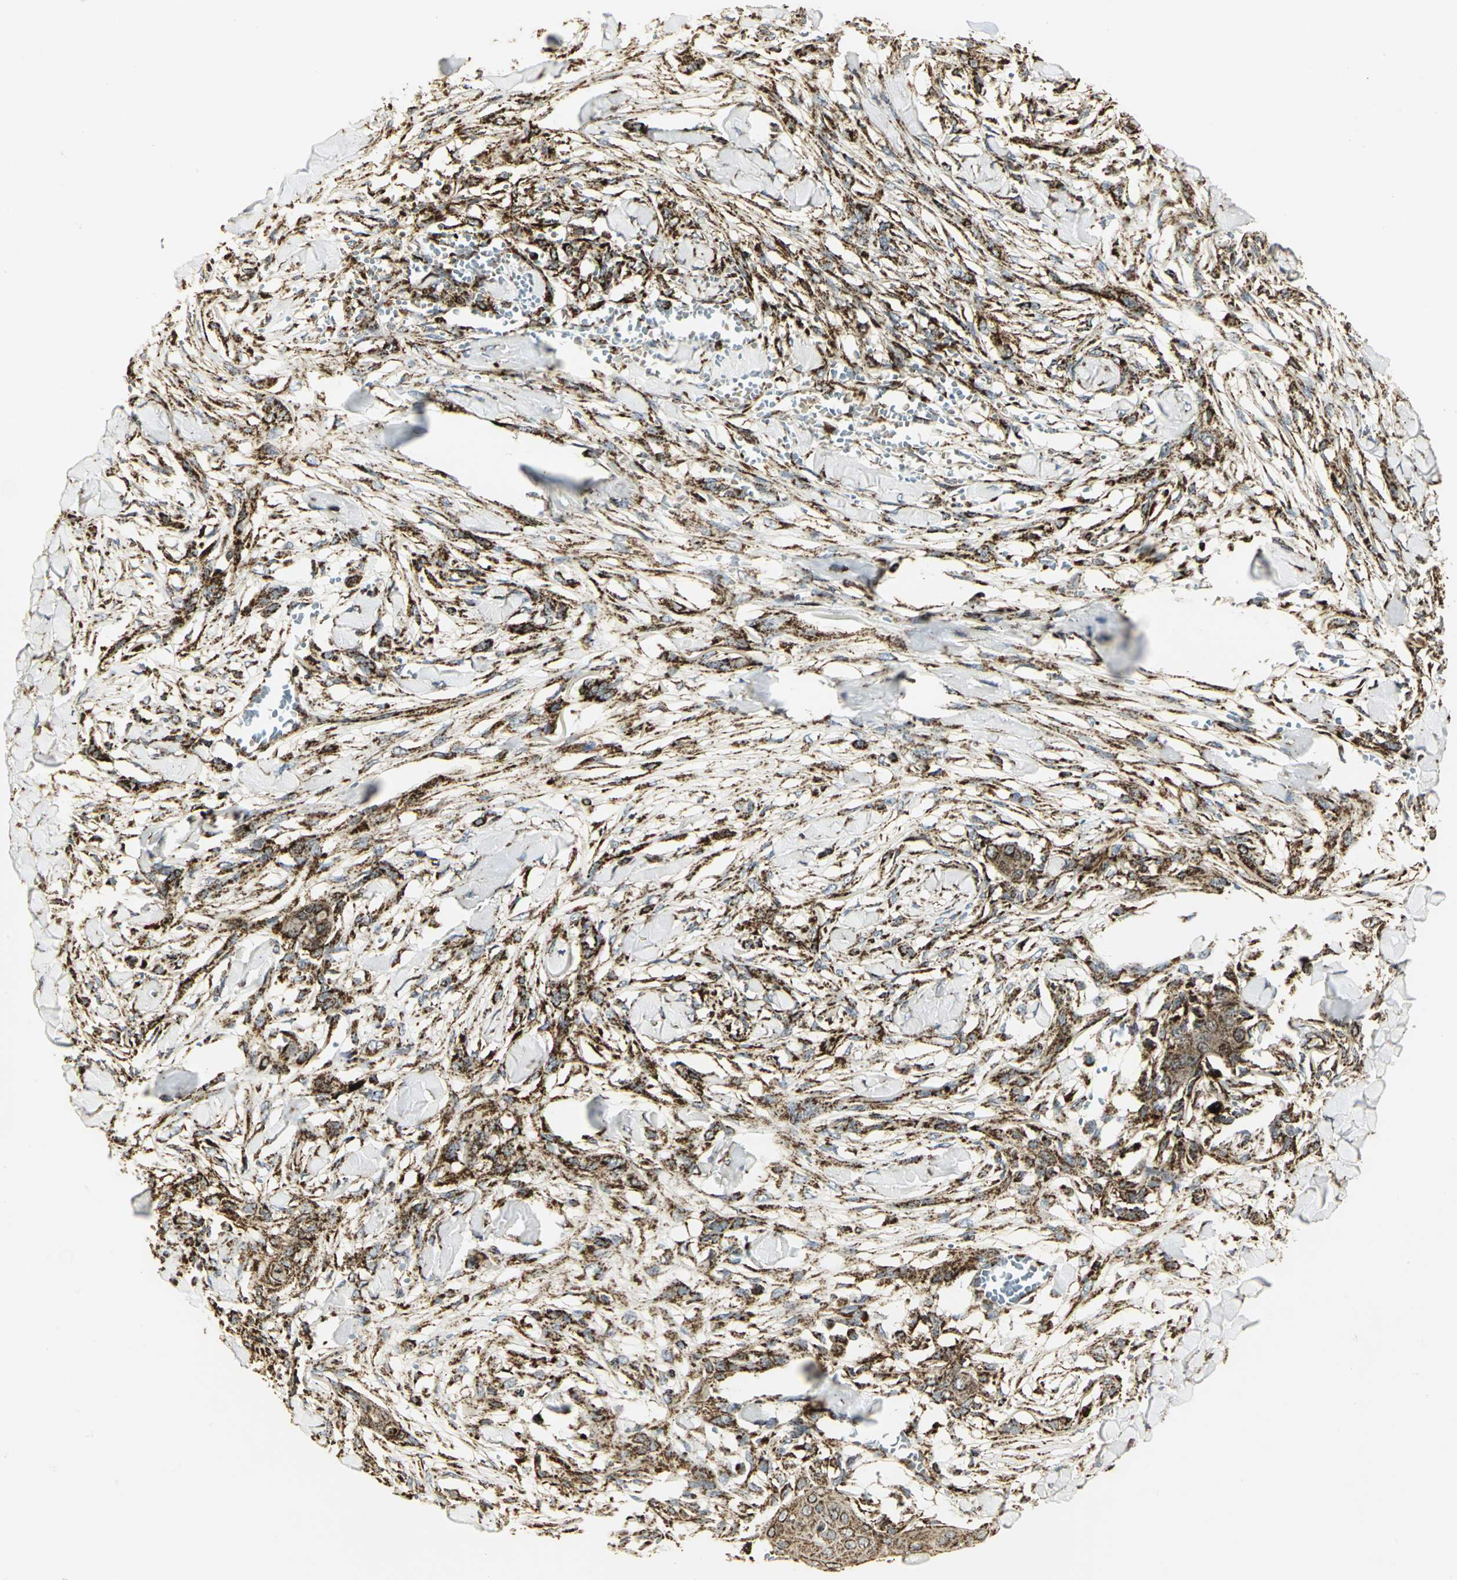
{"staining": {"intensity": "strong", "quantity": ">75%", "location": "cytoplasmic/membranous"}, "tissue": "skin cancer", "cell_type": "Tumor cells", "image_type": "cancer", "snomed": [{"axis": "morphology", "description": "Normal tissue, NOS"}, {"axis": "morphology", "description": "Squamous cell carcinoma, NOS"}, {"axis": "topography", "description": "Skin"}], "caption": "Human skin squamous cell carcinoma stained with a brown dye exhibits strong cytoplasmic/membranous positive expression in about >75% of tumor cells.", "gene": "VDAC1", "patient": {"sex": "female", "age": 59}}